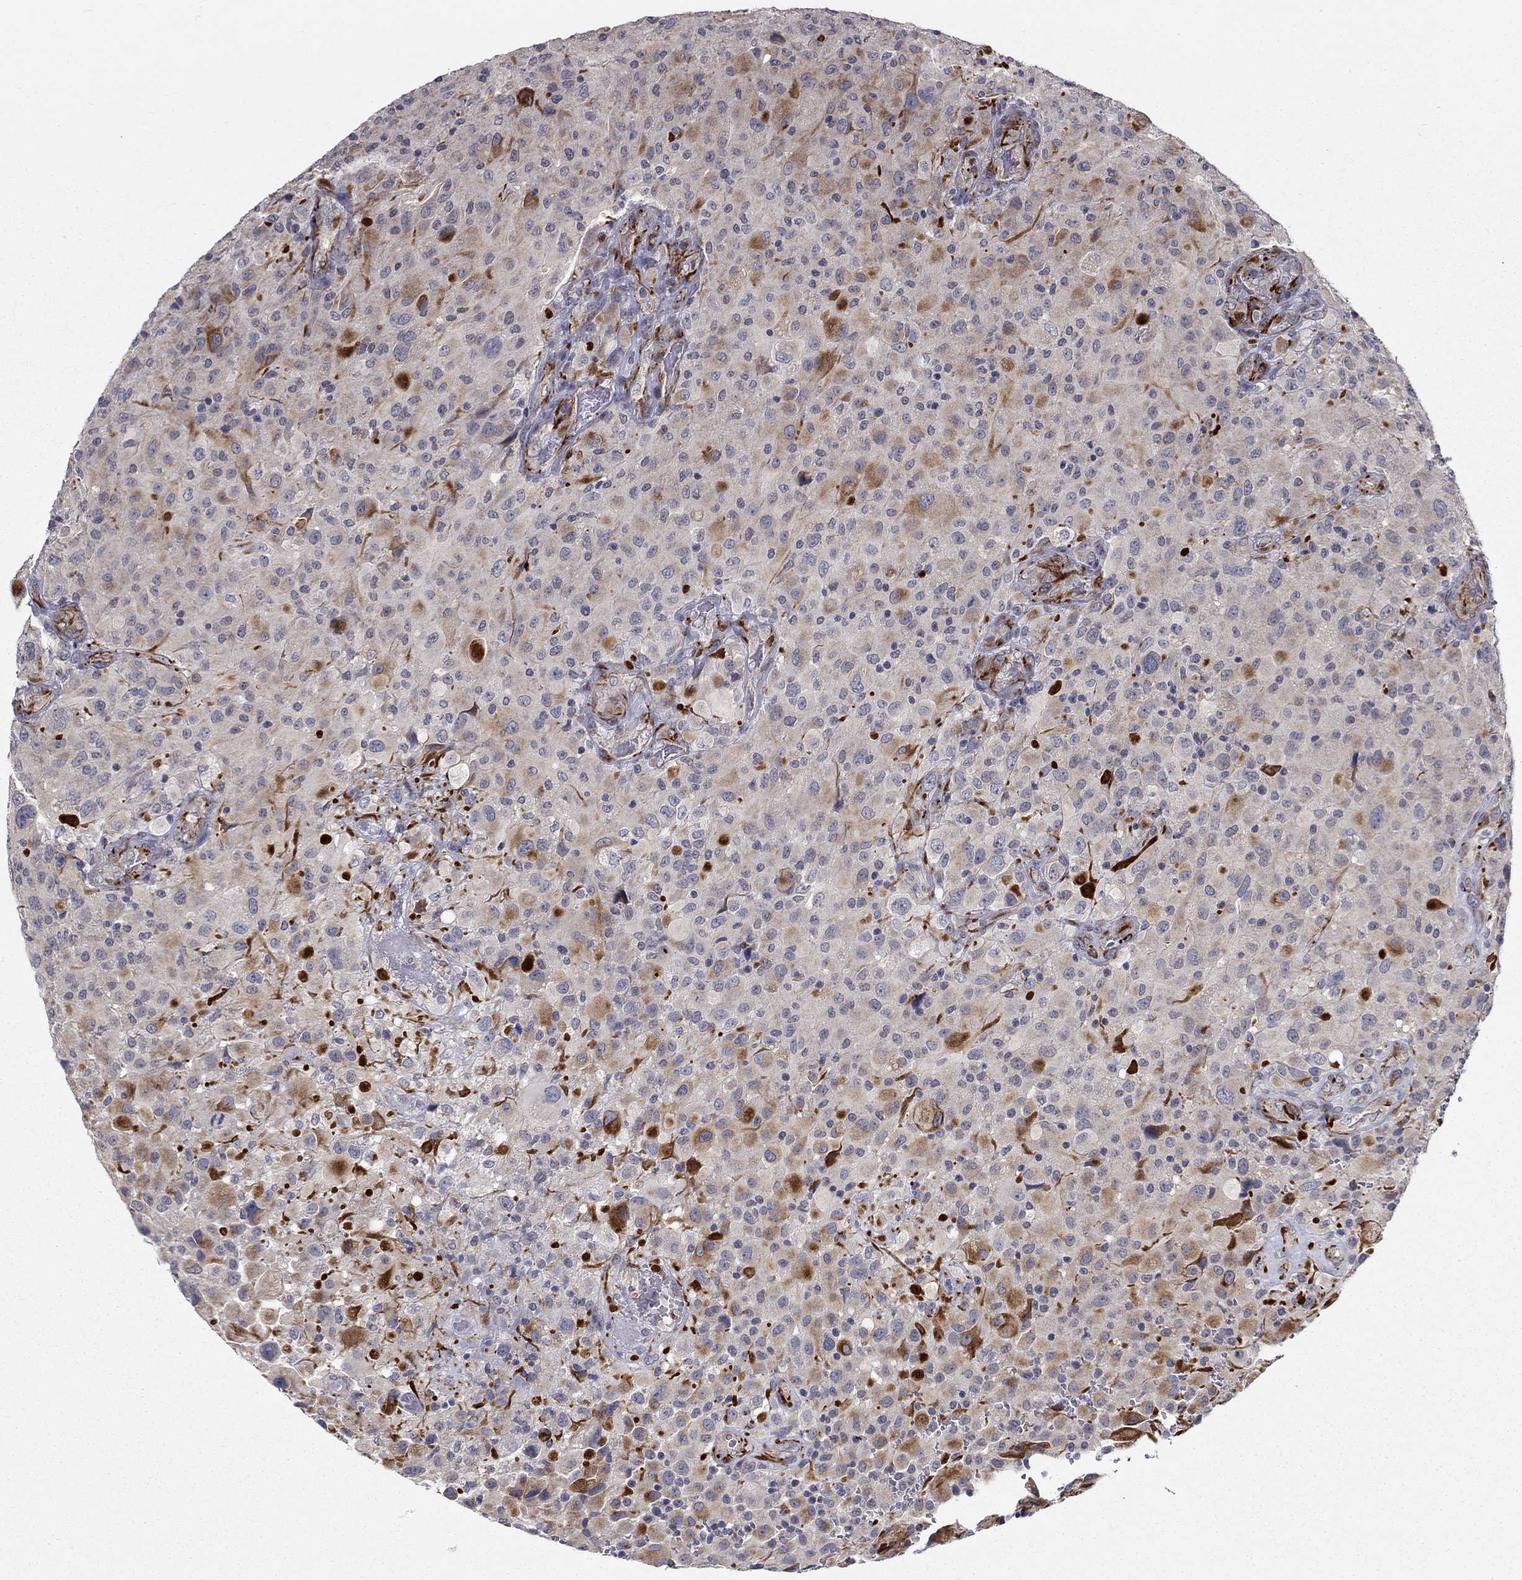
{"staining": {"intensity": "strong", "quantity": "<25%", "location": "cytoplasmic/membranous"}, "tissue": "glioma", "cell_type": "Tumor cells", "image_type": "cancer", "snomed": [{"axis": "morphology", "description": "Glioma, malignant, High grade"}, {"axis": "topography", "description": "Cerebral cortex"}], "caption": "High-grade glioma (malignant) stained with DAB immunohistochemistry (IHC) demonstrates medium levels of strong cytoplasmic/membranous positivity in approximately <25% of tumor cells.", "gene": "LACTB2", "patient": {"sex": "male", "age": 35}}